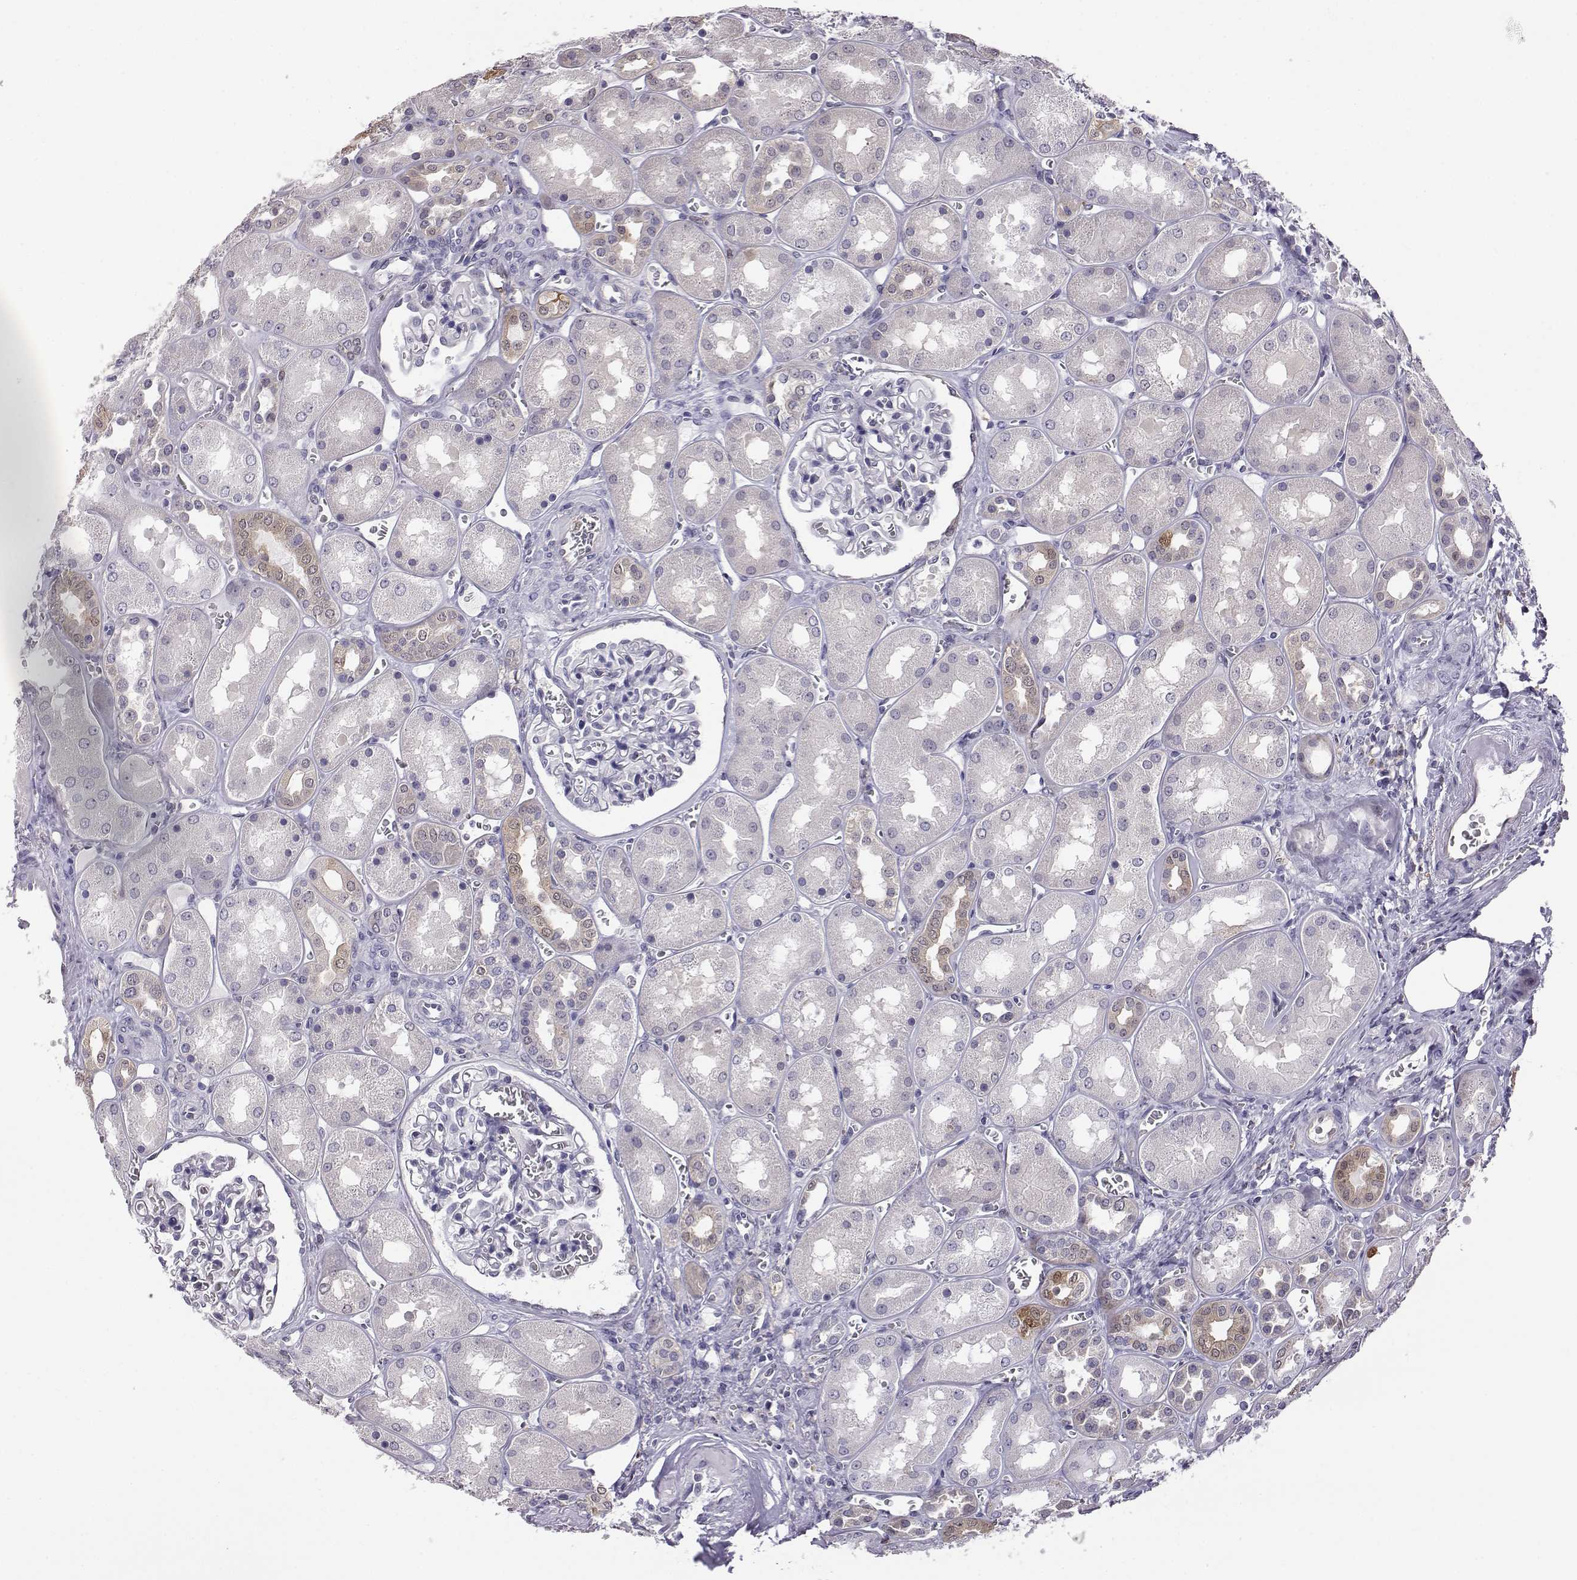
{"staining": {"intensity": "negative", "quantity": "none", "location": "none"}, "tissue": "kidney", "cell_type": "Cells in glomeruli", "image_type": "normal", "snomed": [{"axis": "morphology", "description": "Normal tissue, NOS"}, {"axis": "topography", "description": "Kidney"}], "caption": "Human kidney stained for a protein using immunohistochemistry demonstrates no staining in cells in glomeruli.", "gene": "AKR1B1", "patient": {"sex": "male", "age": 73}}